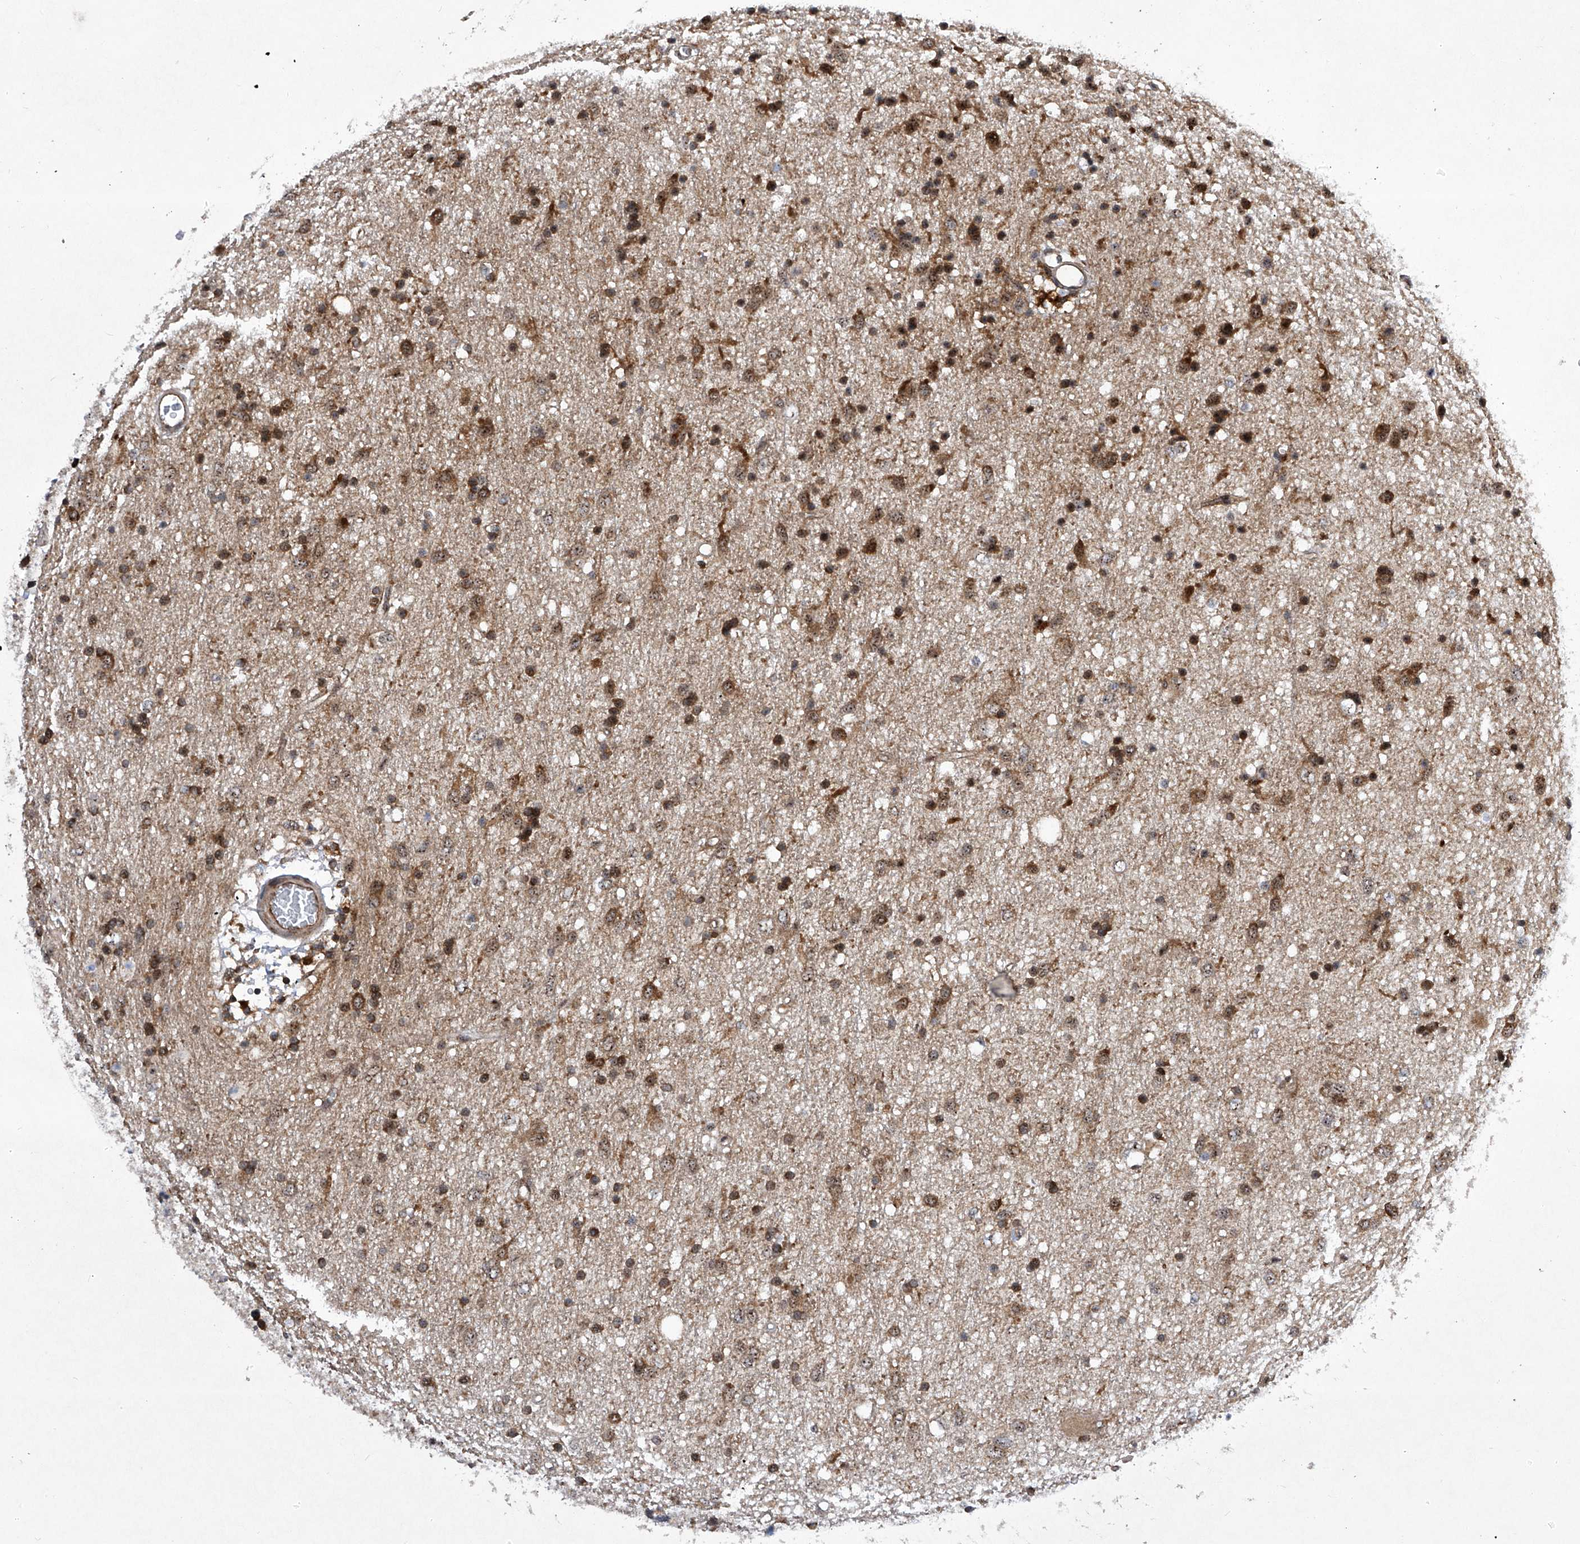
{"staining": {"intensity": "strong", "quantity": "25%-75%", "location": "cytoplasmic/membranous,nuclear"}, "tissue": "glioma", "cell_type": "Tumor cells", "image_type": "cancer", "snomed": [{"axis": "morphology", "description": "Glioma, malignant, Low grade"}, {"axis": "topography", "description": "Brain"}], "caption": "Protein staining of malignant glioma (low-grade) tissue displays strong cytoplasmic/membranous and nuclear staining in approximately 25%-75% of tumor cells.", "gene": "CISH", "patient": {"sex": "male", "age": 77}}